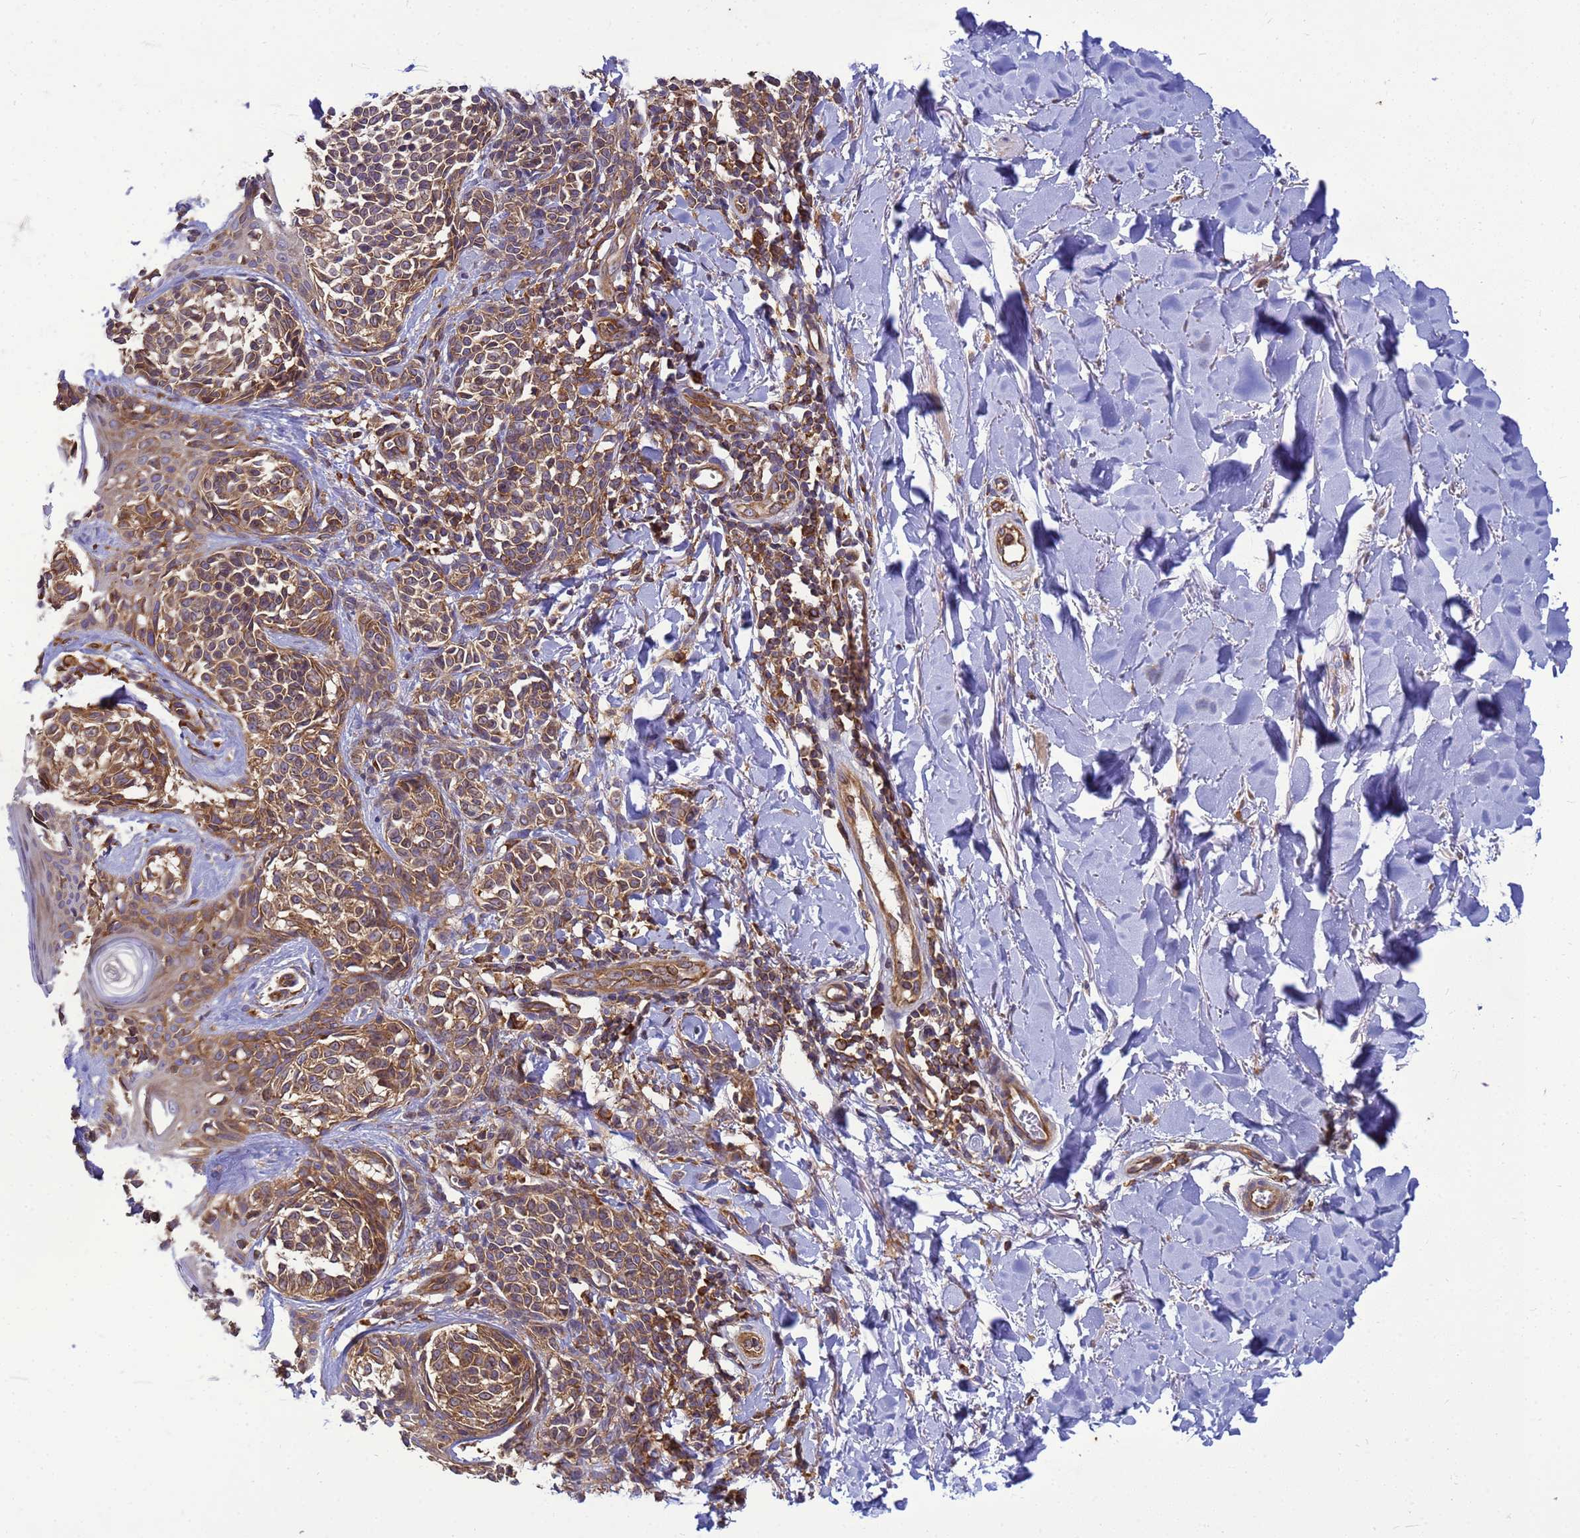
{"staining": {"intensity": "moderate", "quantity": ">75%", "location": "cytoplasmic/membranous"}, "tissue": "melanoma", "cell_type": "Tumor cells", "image_type": "cancer", "snomed": [{"axis": "morphology", "description": "Malignant melanoma, NOS"}, {"axis": "topography", "description": "Skin of upper extremity"}], "caption": "There is medium levels of moderate cytoplasmic/membranous positivity in tumor cells of malignant melanoma, as demonstrated by immunohistochemical staining (brown color).", "gene": "BECN1", "patient": {"sex": "male", "age": 40}}